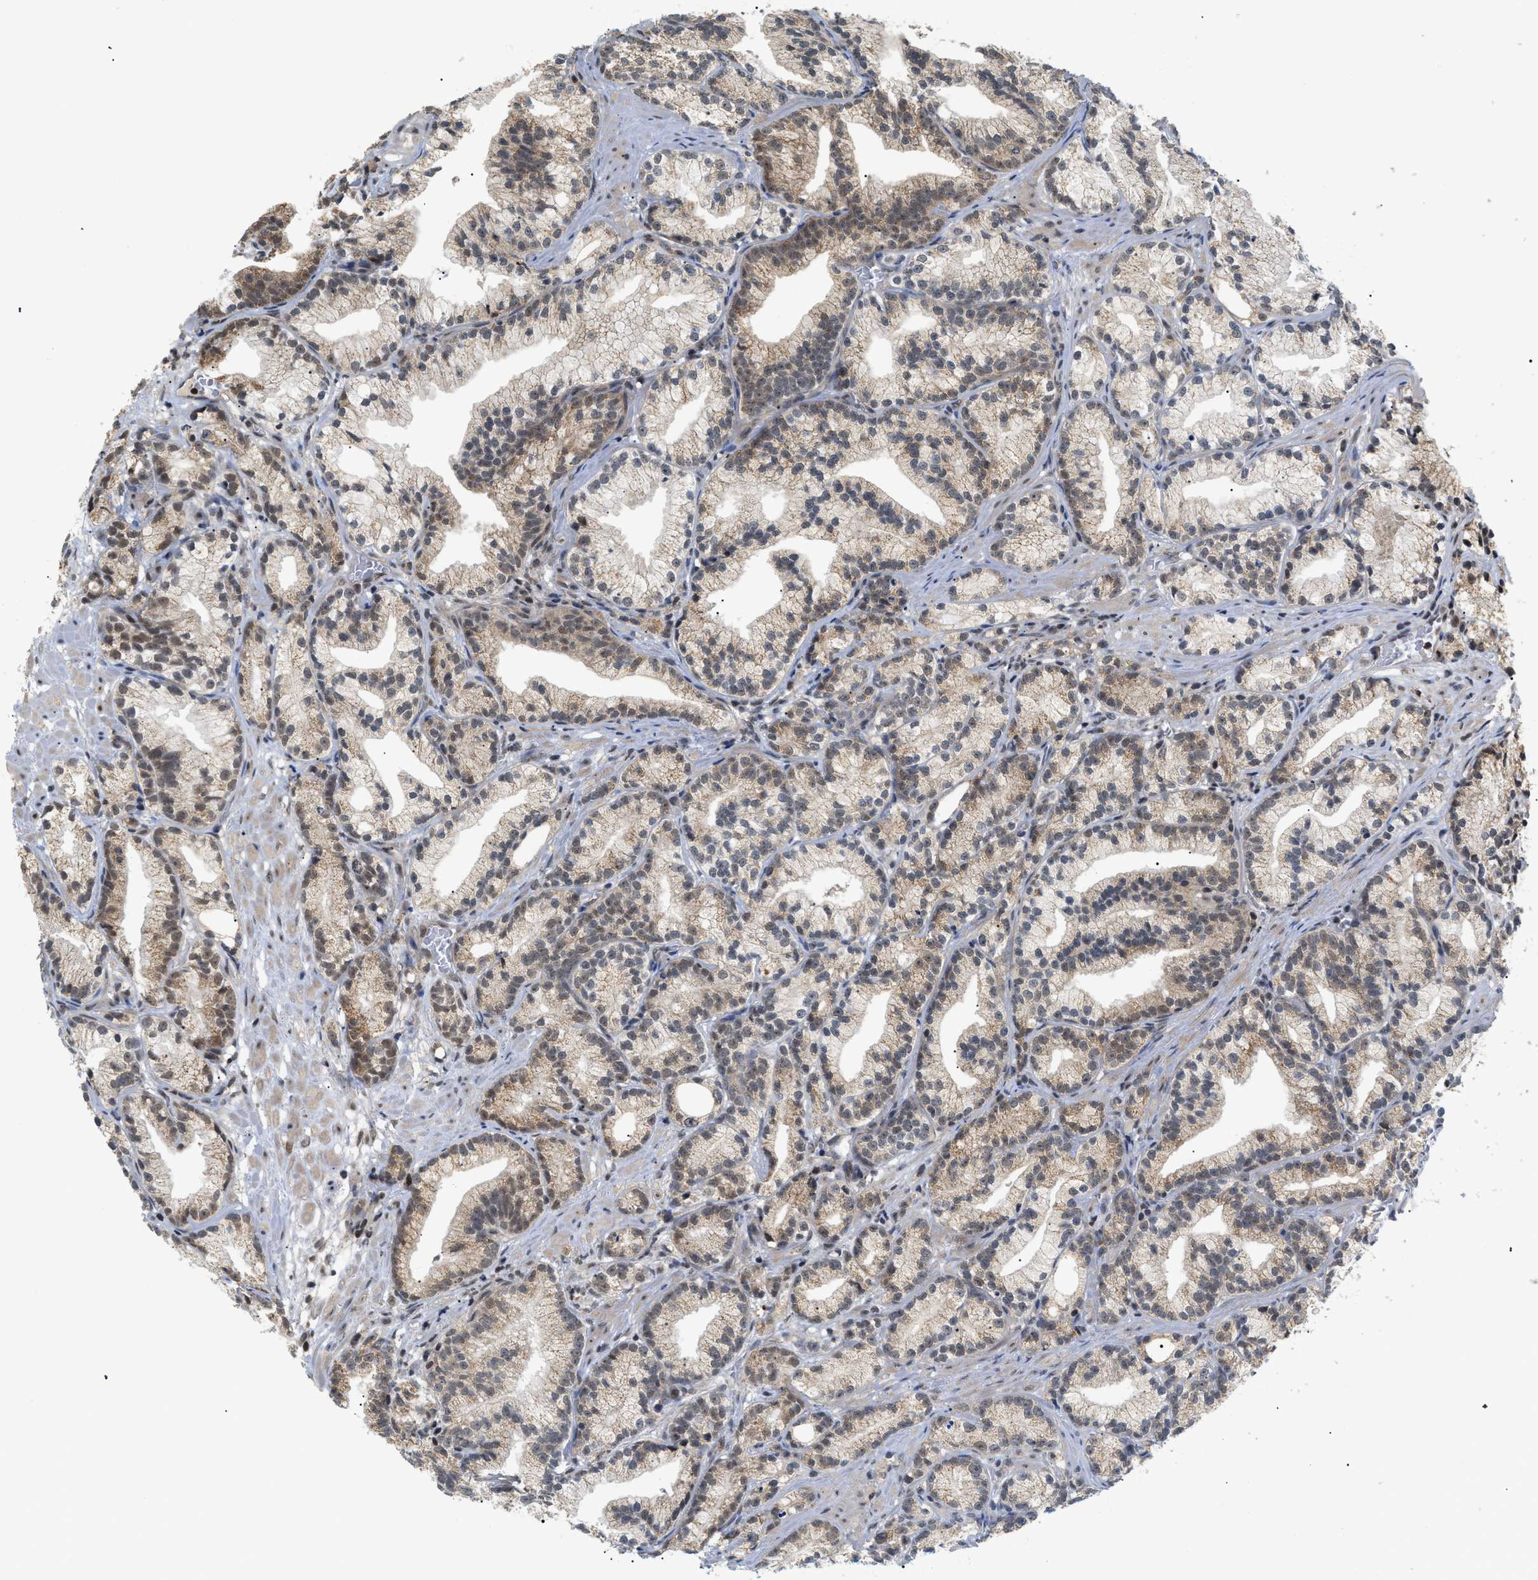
{"staining": {"intensity": "weak", "quantity": "25%-75%", "location": "cytoplasmic/membranous"}, "tissue": "prostate cancer", "cell_type": "Tumor cells", "image_type": "cancer", "snomed": [{"axis": "morphology", "description": "Adenocarcinoma, Low grade"}, {"axis": "topography", "description": "Prostate"}], "caption": "There is low levels of weak cytoplasmic/membranous expression in tumor cells of prostate cancer (low-grade adenocarcinoma), as demonstrated by immunohistochemical staining (brown color).", "gene": "ZBTB11", "patient": {"sex": "male", "age": 89}}